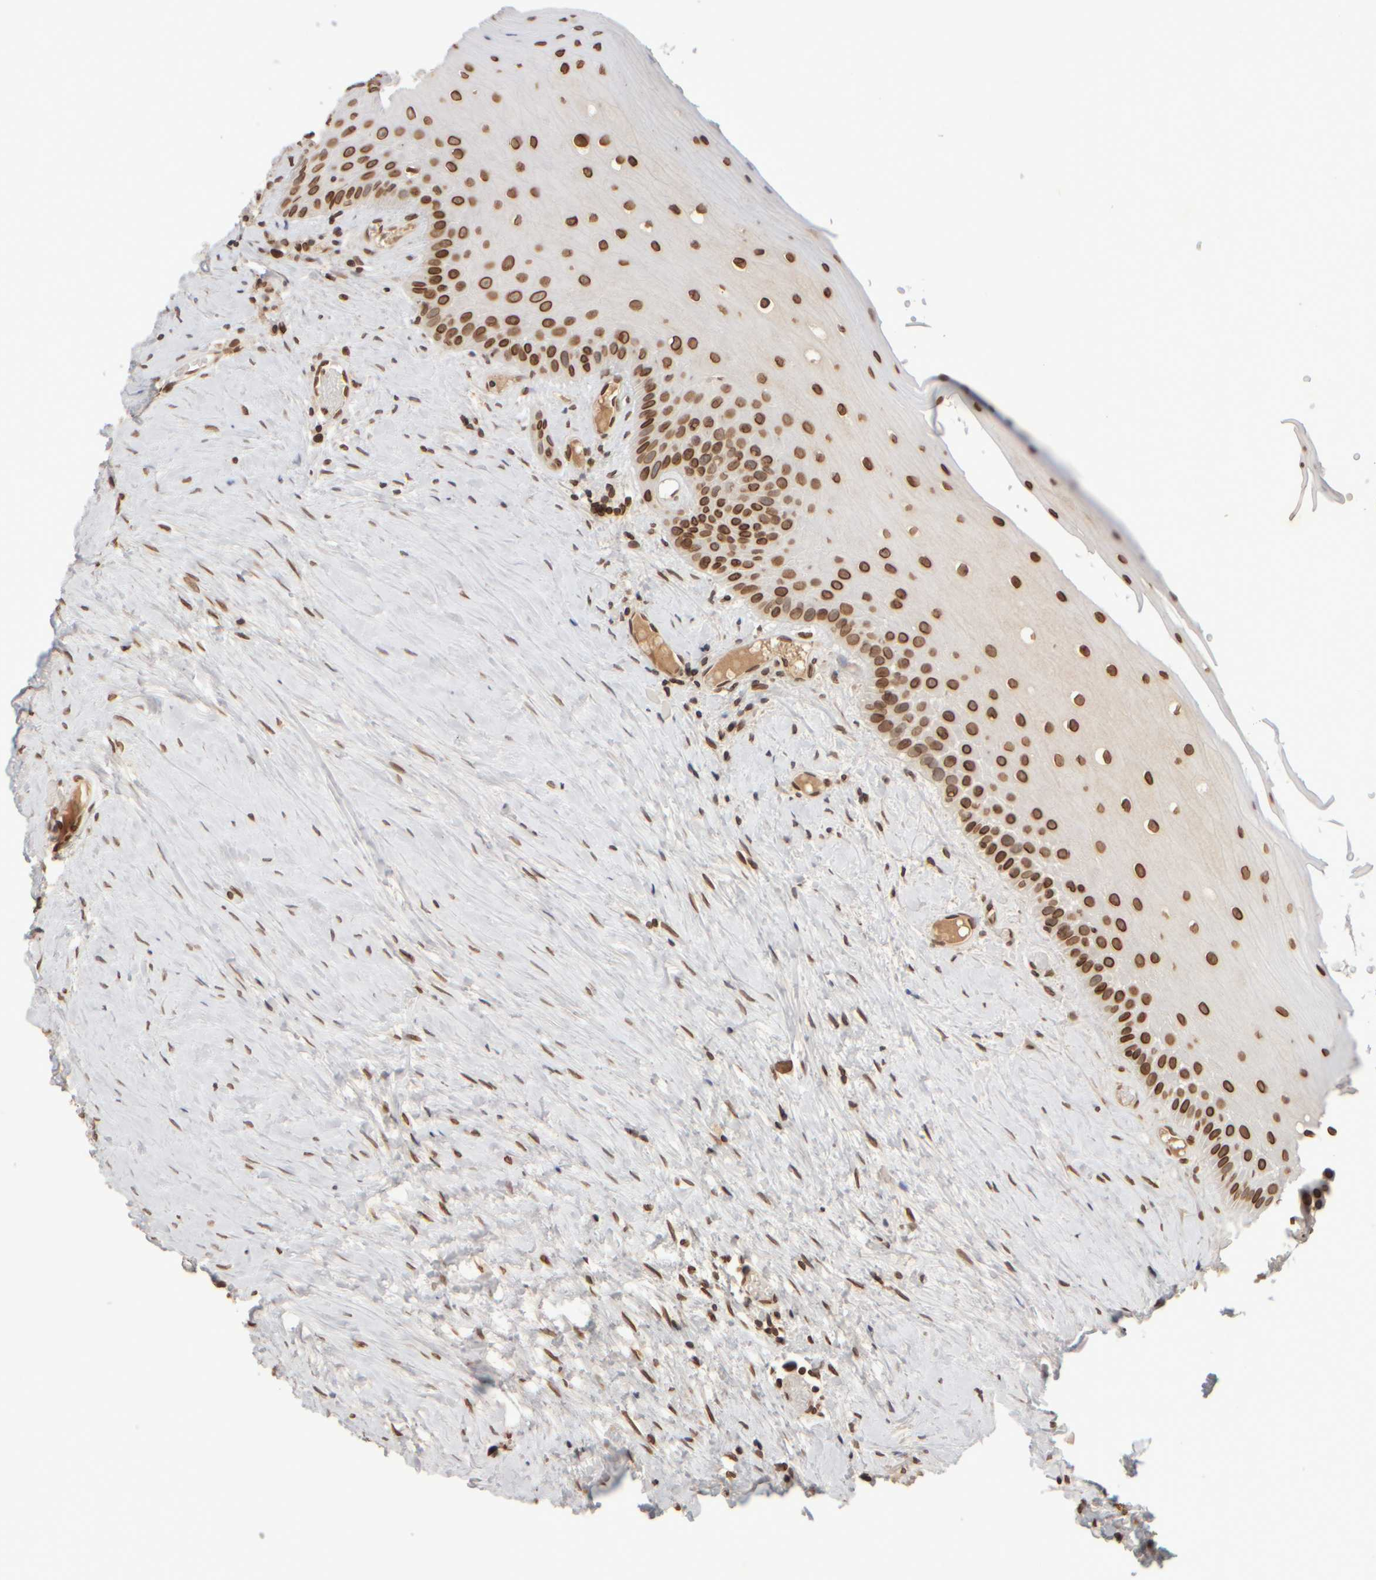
{"staining": {"intensity": "strong", "quantity": ">75%", "location": "cytoplasmic/membranous,nuclear"}, "tissue": "oral mucosa", "cell_type": "Squamous epithelial cells", "image_type": "normal", "snomed": [{"axis": "morphology", "description": "Normal tissue, NOS"}, {"axis": "topography", "description": "Skeletal muscle"}, {"axis": "topography", "description": "Oral tissue"}, {"axis": "topography", "description": "Peripheral nerve tissue"}], "caption": "IHC micrograph of unremarkable oral mucosa: oral mucosa stained using immunohistochemistry shows high levels of strong protein expression localized specifically in the cytoplasmic/membranous,nuclear of squamous epithelial cells, appearing as a cytoplasmic/membranous,nuclear brown color.", "gene": "ZC3HC1", "patient": {"sex": "female", "age": 84}}